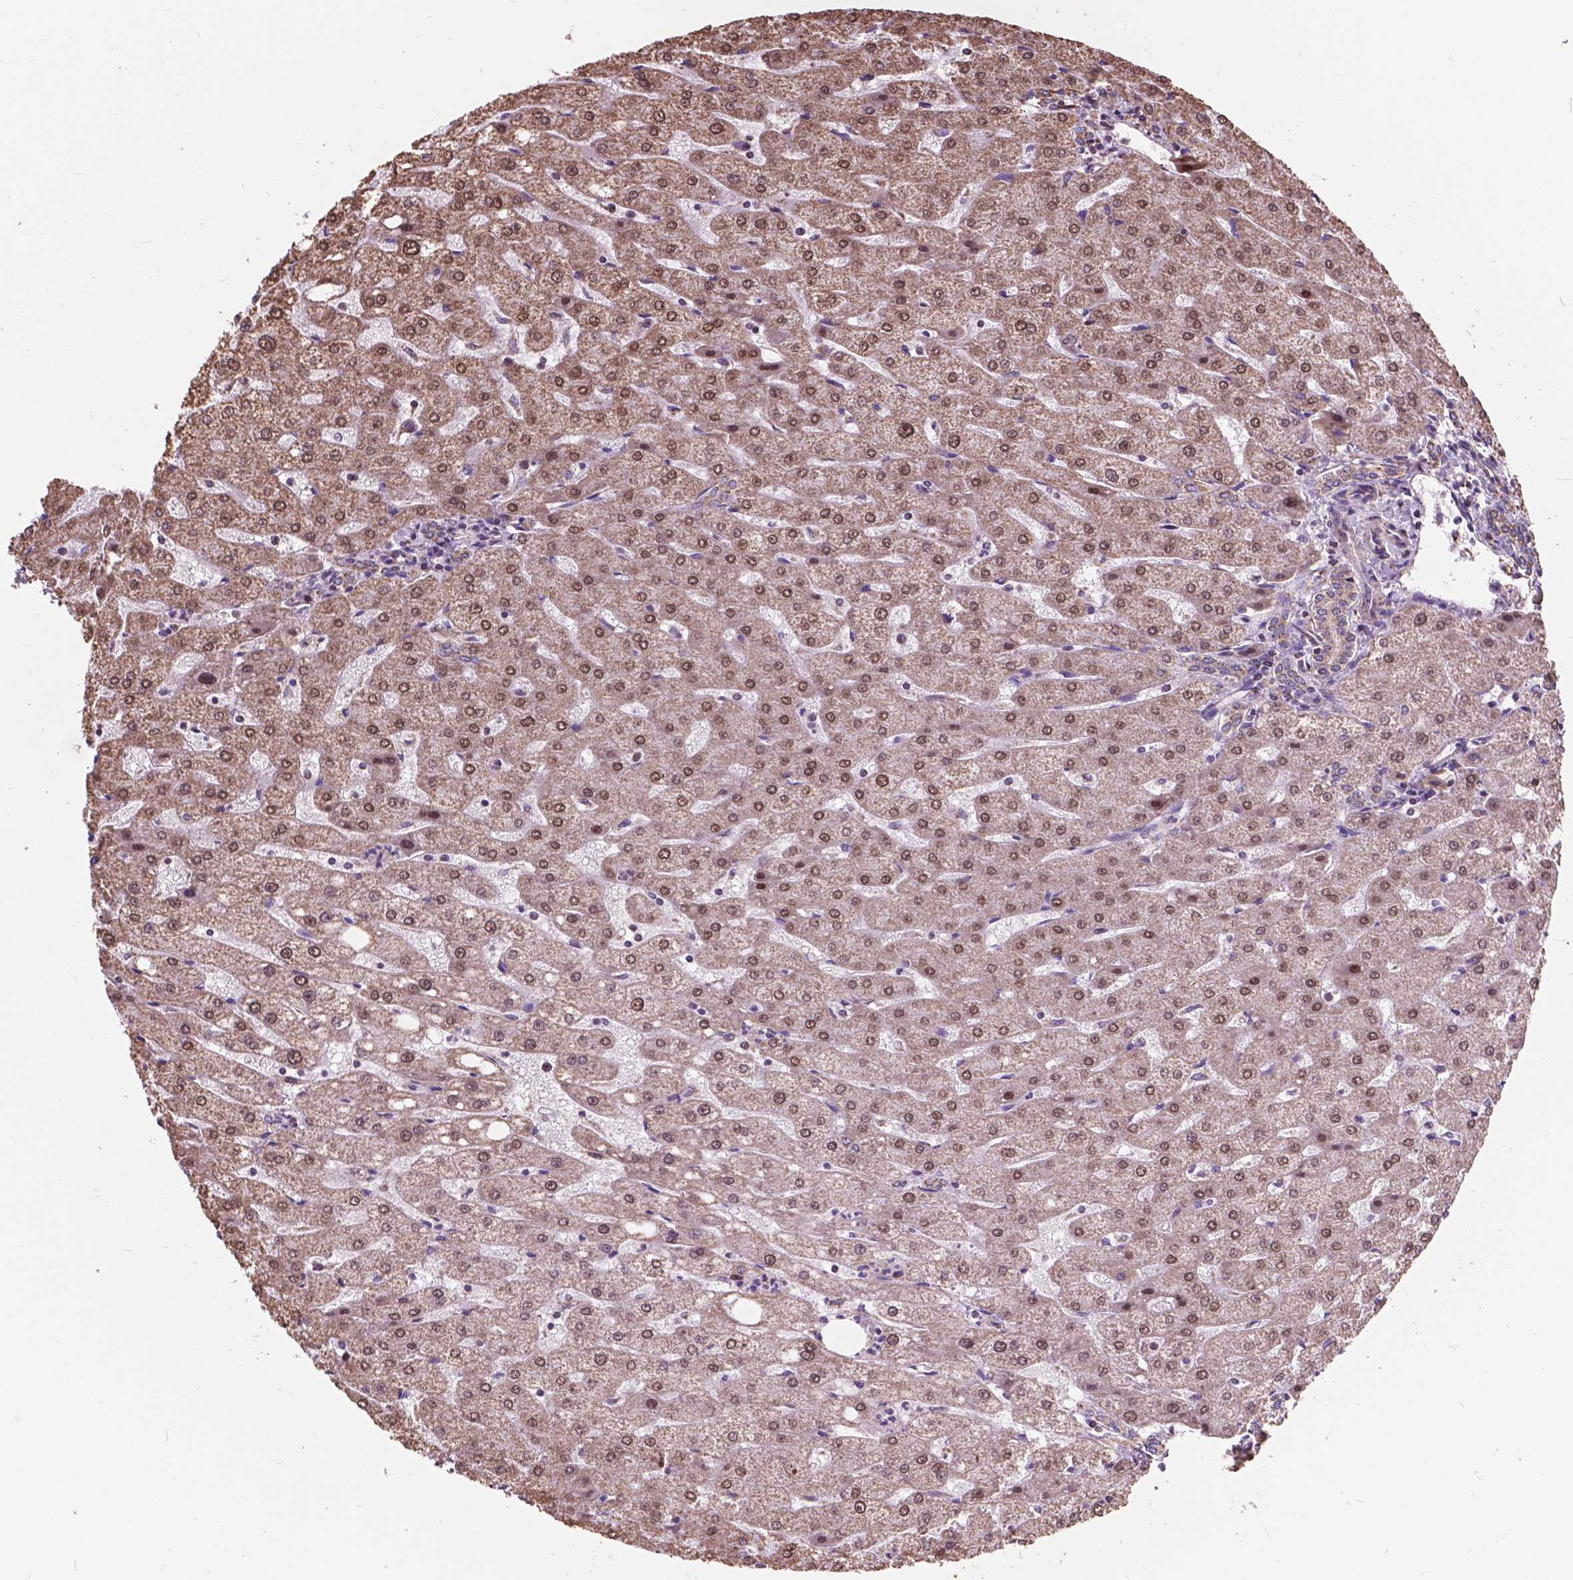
{"staining": {"intensity": "weak", "quantity": "25%-75%", "location": "cytoplasmic/membranous"}, "tissue": "liver", "cell_type": "Cholangiocytes", "image_type": "normal", "snomed": [{"axis": "morphology", "description": "Normal tissue, NOS"}, {"axis": "topography", "description": "Liver"}], "caption": "A photomicrograph showing weak cytoplasmic/membranous positivity in about 25%-75% of cholangiocytes in unremarkable liver, as visualized by brown immunohistochemical staining.", "gene": "SCOC", "patient": {"sex": "male", "age": 67}}